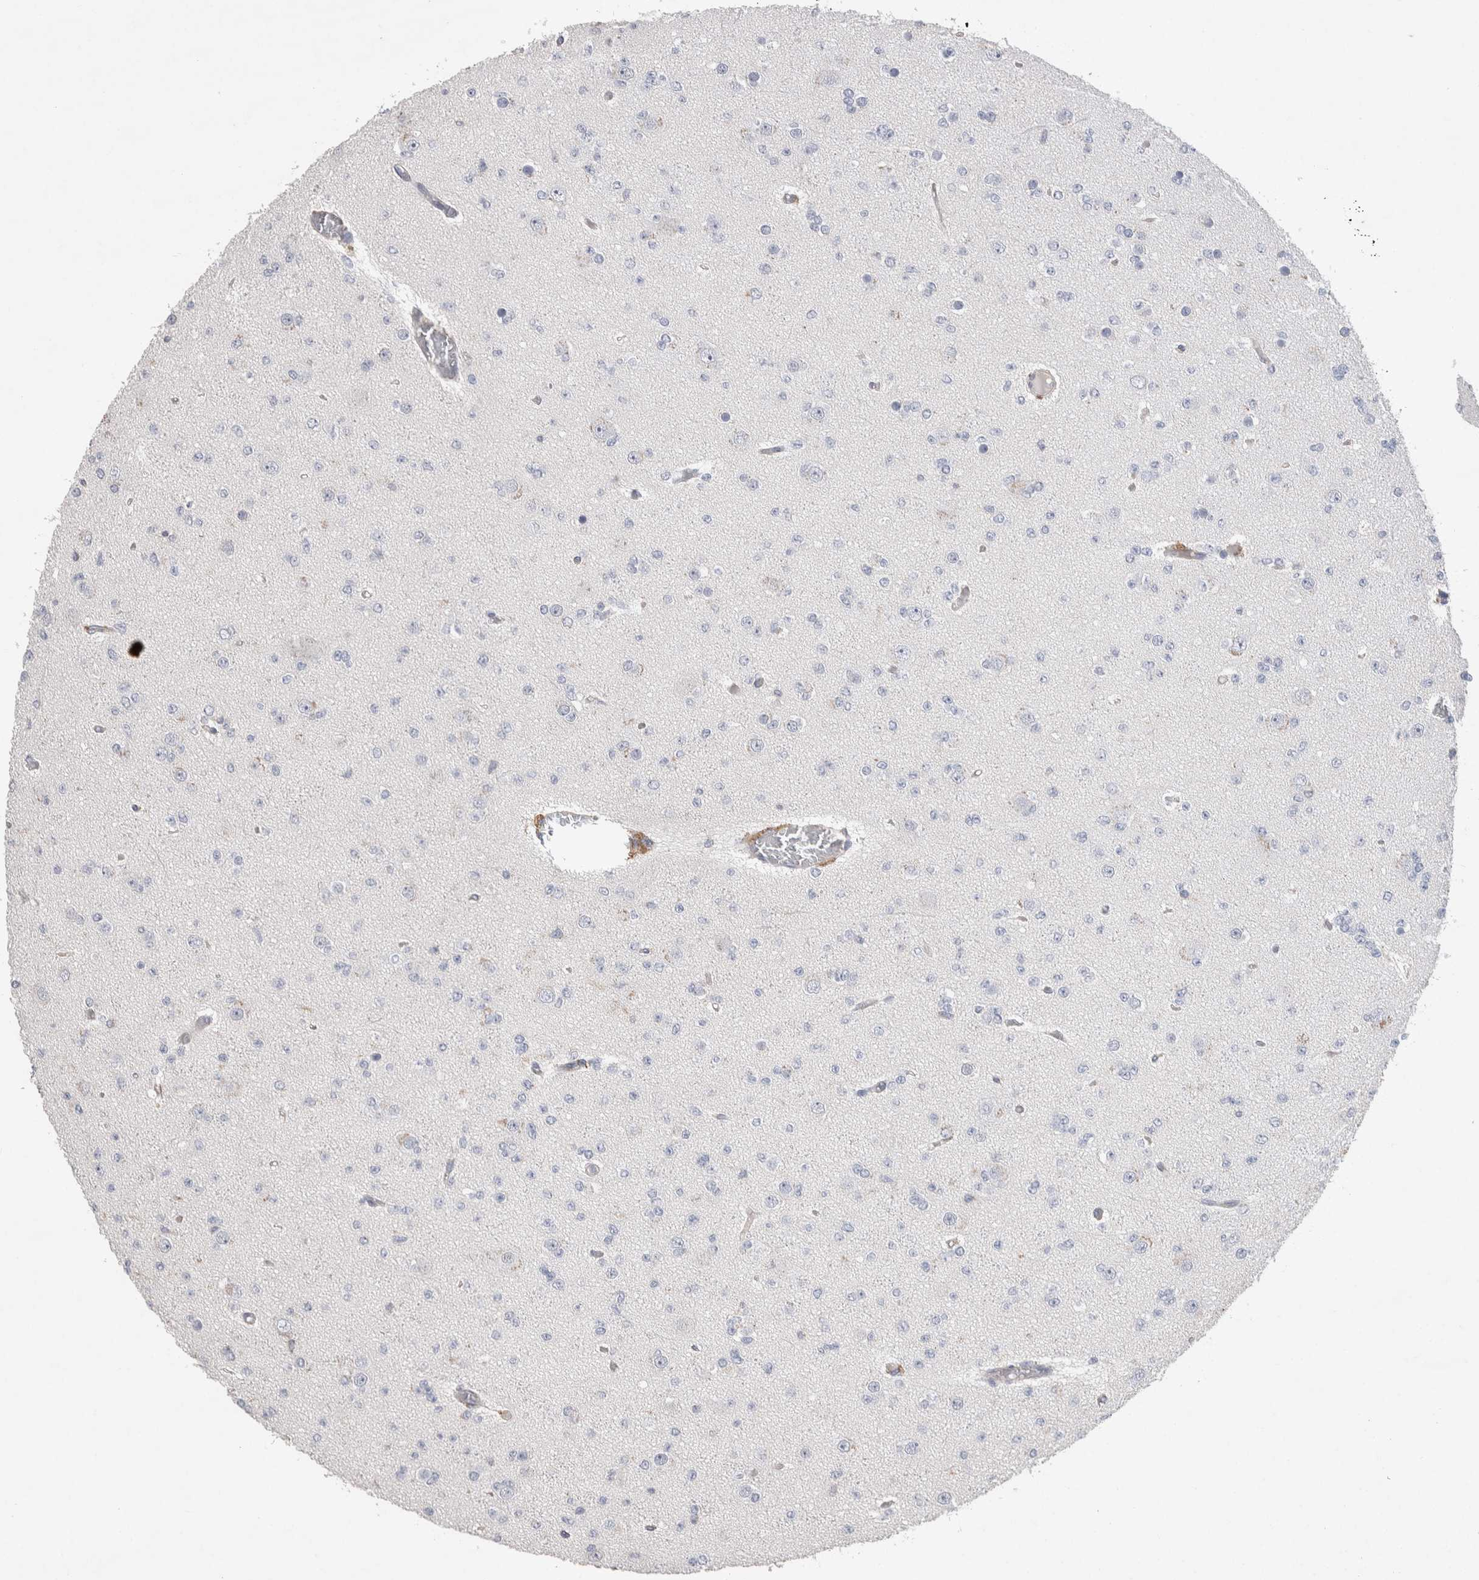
{"staining": {"intensity": "negative", "quantity": "none", "location": "none"}, "tissue": "glioma", "cell_type": "Tumor cells", "image_type": "cancer", "snomed": [{"axis": "morphology", "description": "Glioma, malignant, Low grade"}, {"axis": "topography", "description": "Brain"}], "caption": "DAB immunohistochemical staining of glioma reveals no significant staining in tumor cells.", "gene": "GCNA", "patient": {"sex": "female", "age": 22}}